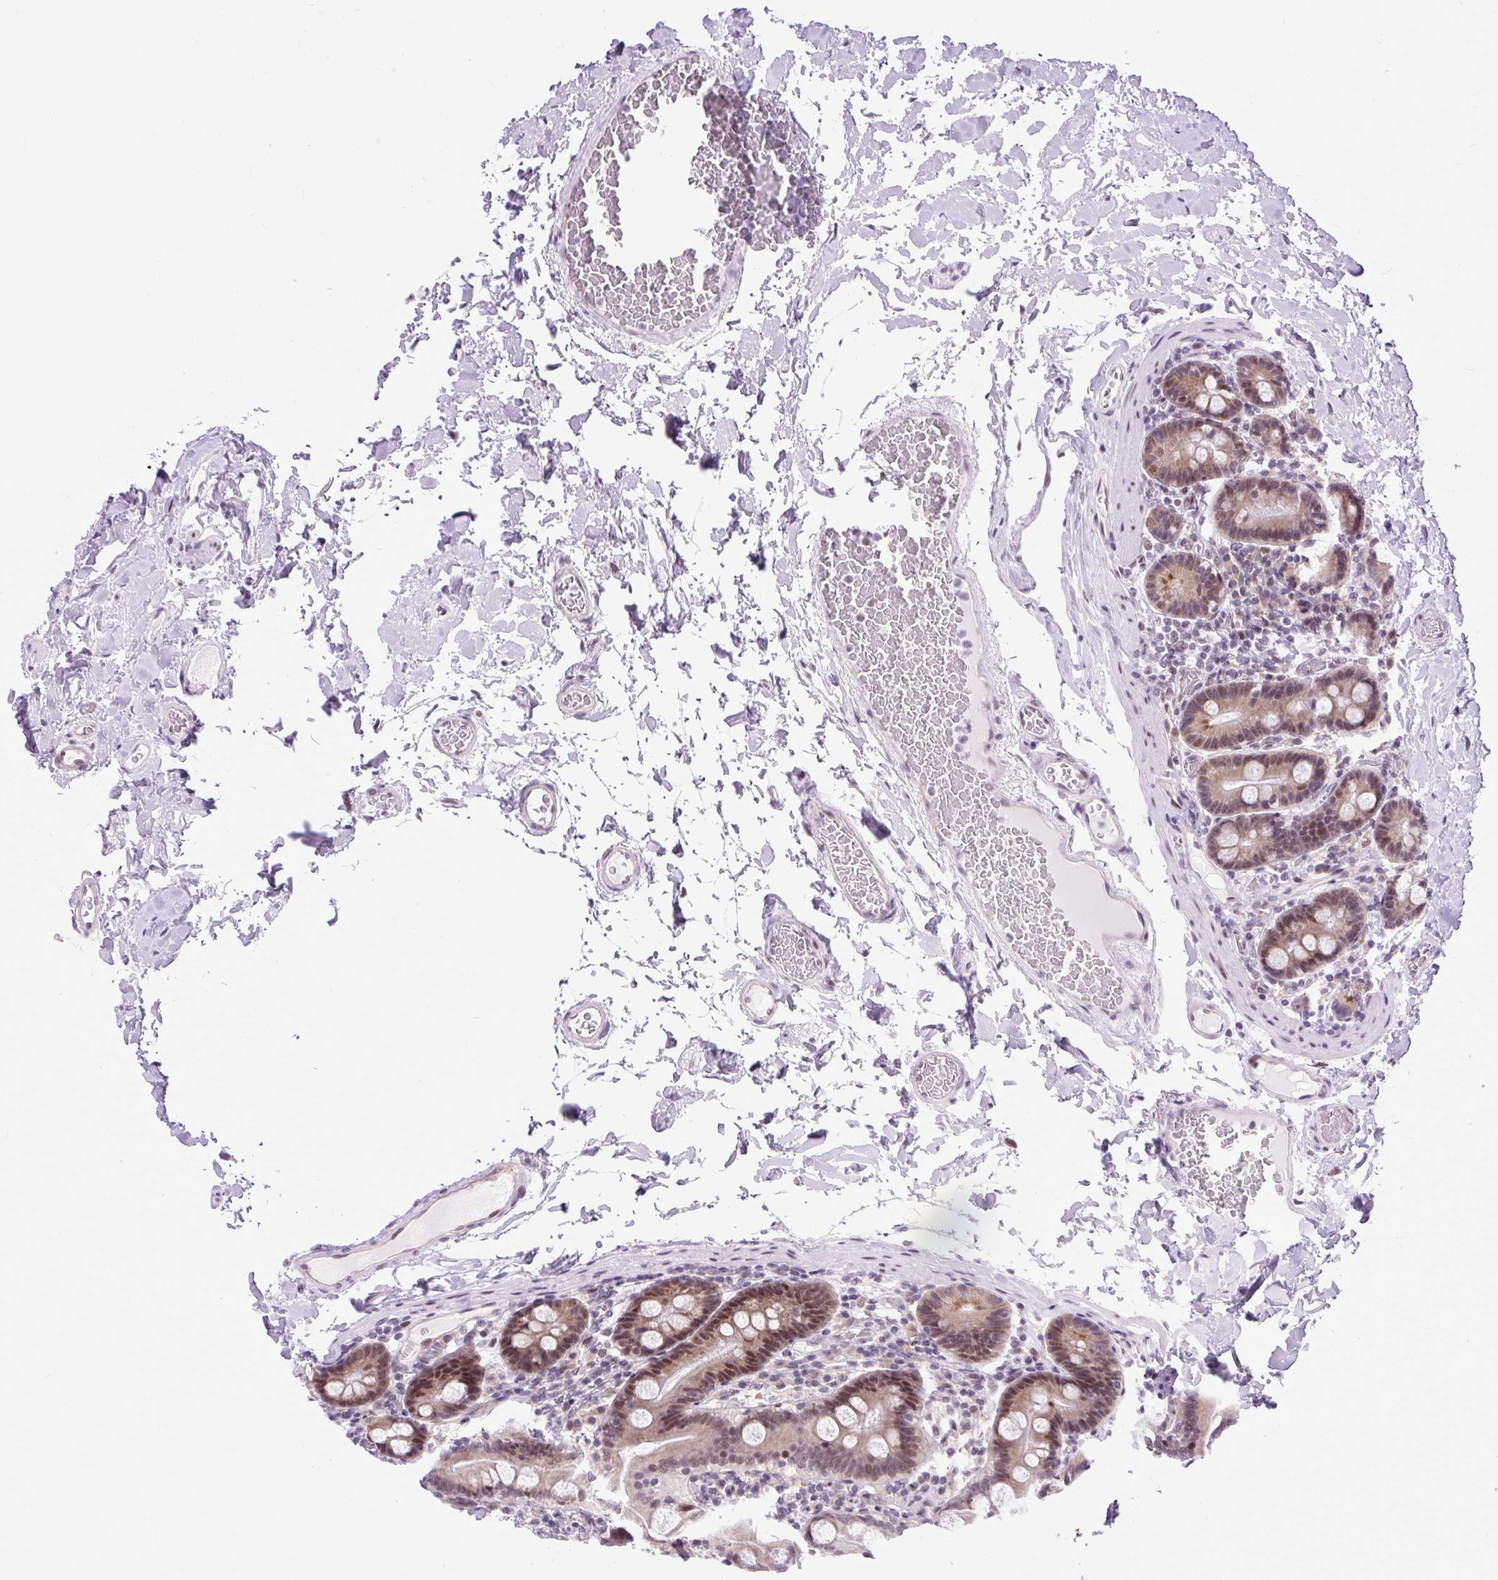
{"staining": {"intensity": "moderate", "quantity": ">75%", "location": "nuclear"}, "tissue": "duodenum", "cell_type": "Glandular cells", "image_type": "normal", "snomed": [{"axis": "morphology", "description": "Normal tissue, NOS"}, {"axis": "topography", "description": "Duodenum"}], "caption": "Brown immunohistochemical staining in benign human duodenum displays moderate nuclear expression in about >75% of glandular cells. The protein is stained brown, and the nuclei are stained in blue (DAB IHC with brightfield microscopy, high magnification).", "gene": "CLK2", "patient": {"sex": "male", "age": 55}}